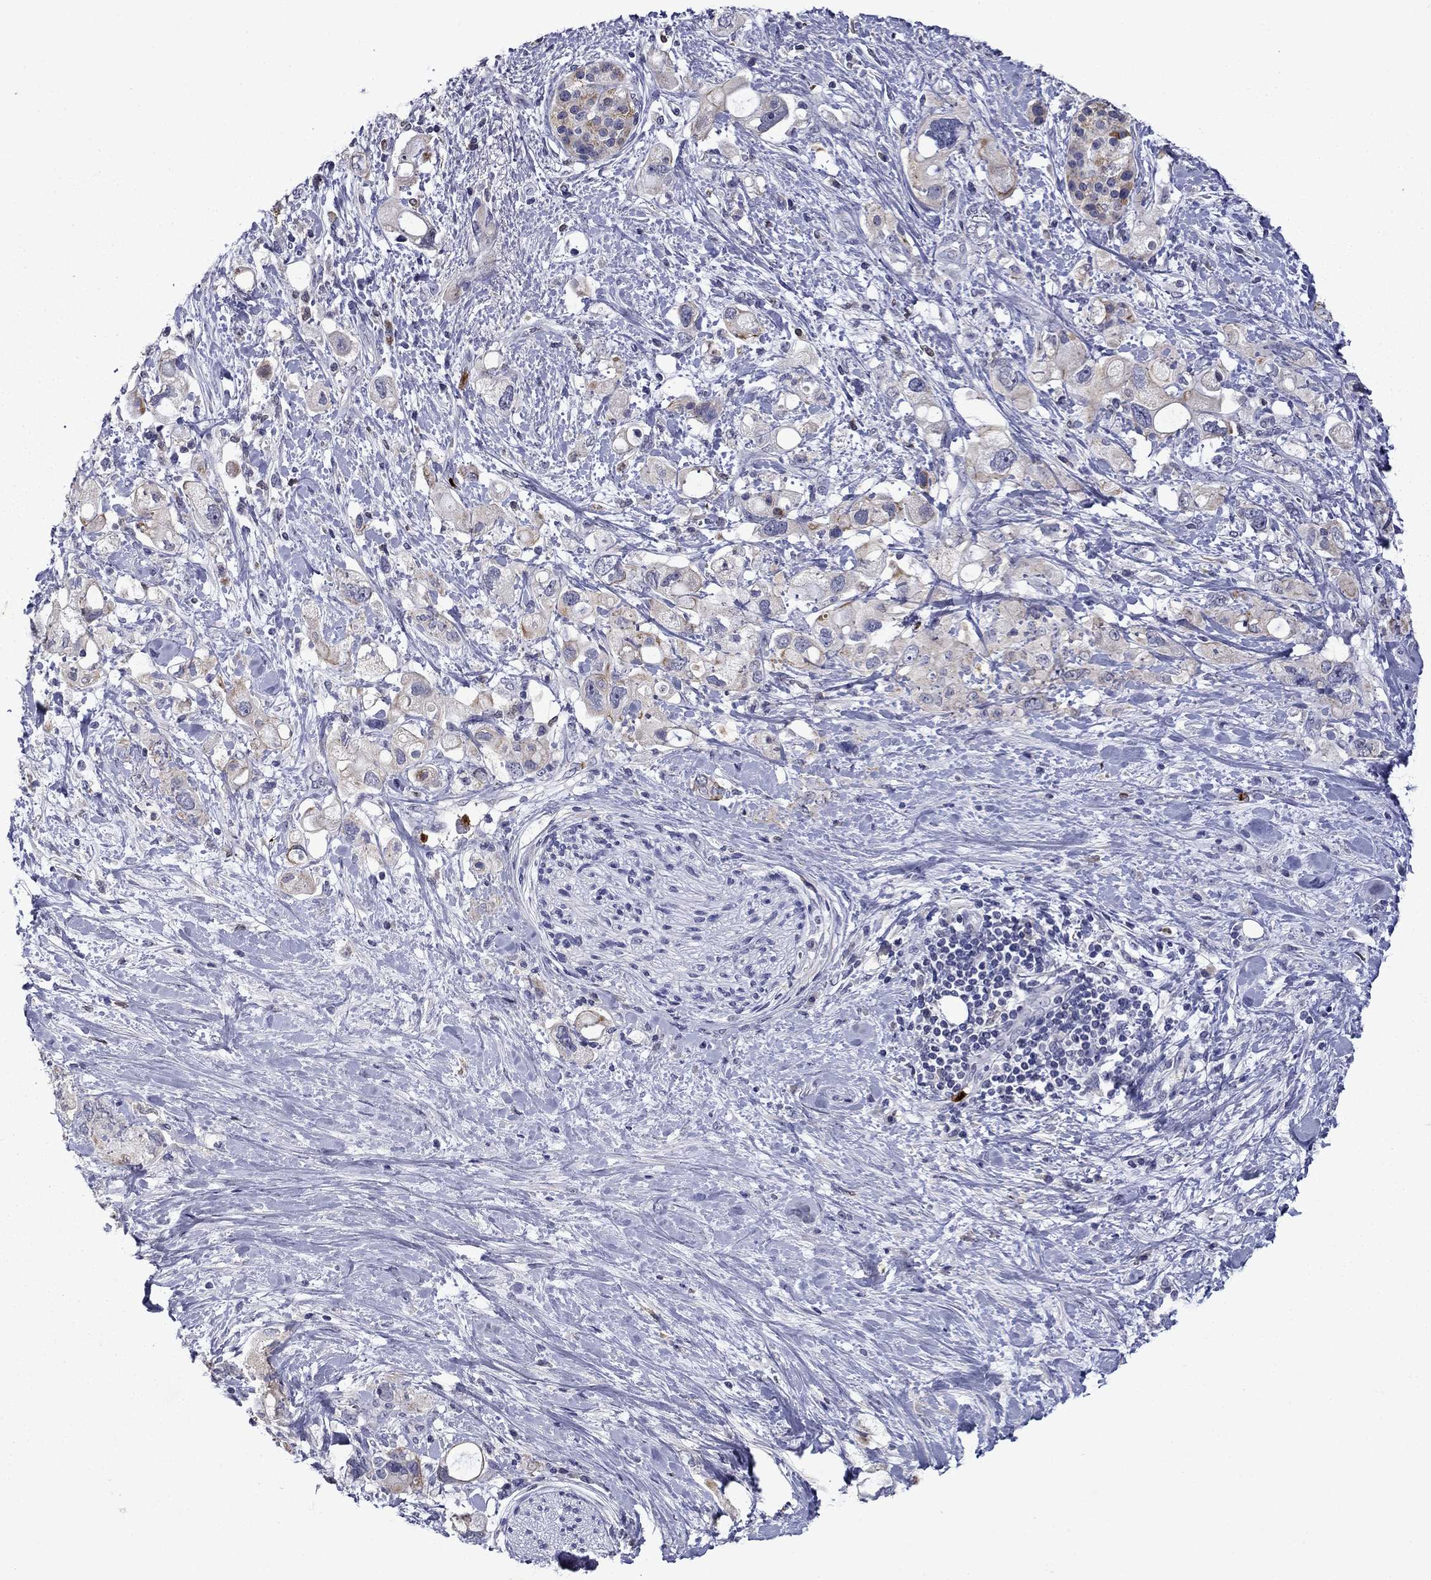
{"staining": {"intensity": "strong", "quantity": "<25%", "location": "cytoplasmic/membranous"}, "tissue": "pancreatic cancer", "cell_type": "Tumor cells", "image_type": "cancer", "snomed": [{"axis": "morphology", "description": "Adenocarcinoma, NOS"}, {"axis": "topography", "description": "Pancreas"}], "caption": "Human pancreatic cancer (adenocarcinoma) stained with a brown dye demonstrates strong cytoplasmic/membranous positive expression in approximately <25% of tumor cells.", "gene": "IRF5", "patient": {"sex": "female", "age": 56}}